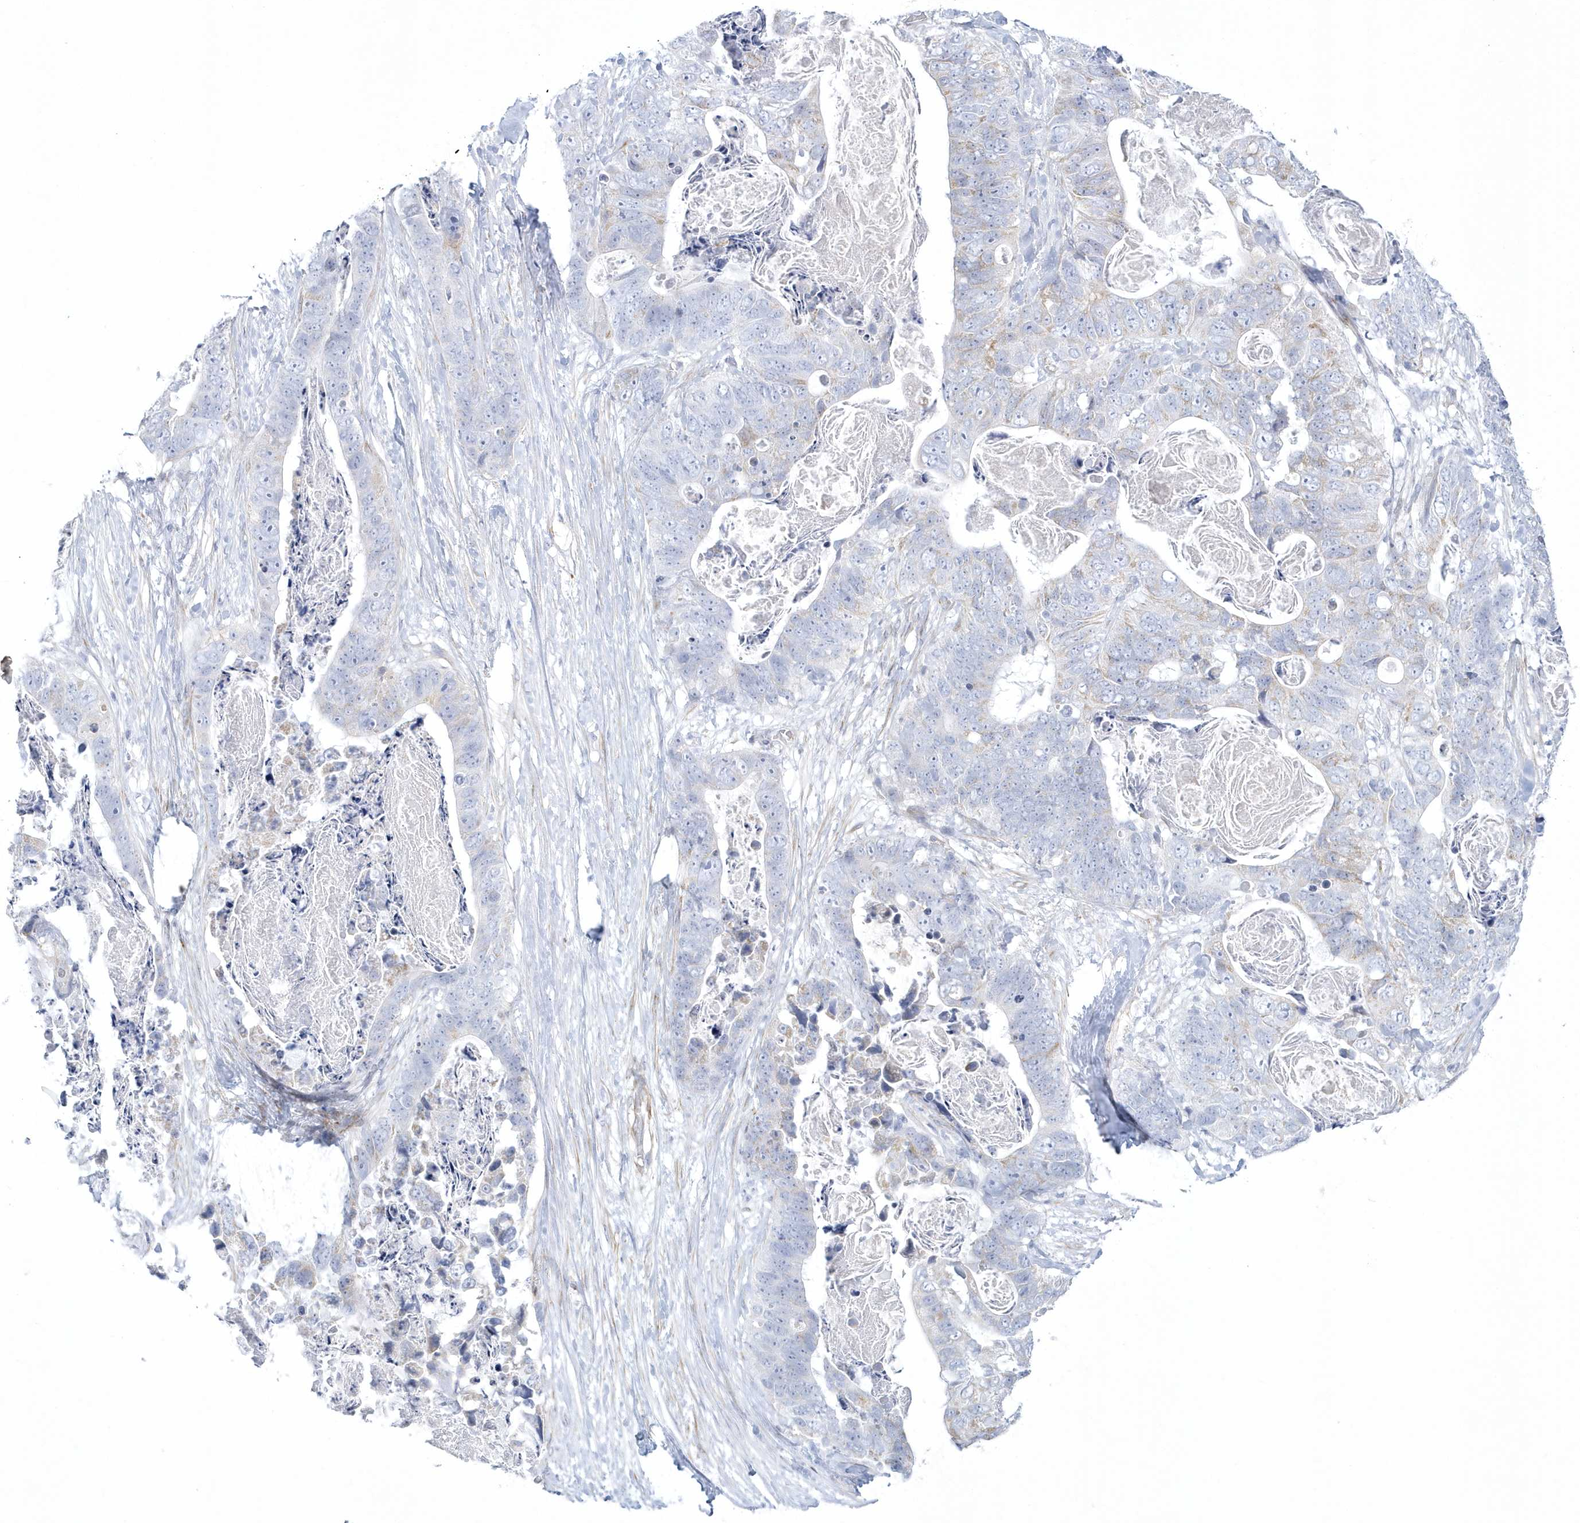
{"staining": {"intensity": "negative", "quantity": "none", "location": "none"}, "tissue": "stomach cancer", "cell_type": "Tumor cells", "image_type": "cancer", "snomed": [{"axis": "morphology", "description": "Adenocarcinoma, NOS"}, {"axis": "topography", "description": "Stomach"}], "caption": "Human adenocarcinoma (stomach) stained for a protein using IHC demonstrates no positivity in tumor cells.", "gene": "WDR27", "patient": {"sex": "female", "age": 89}}